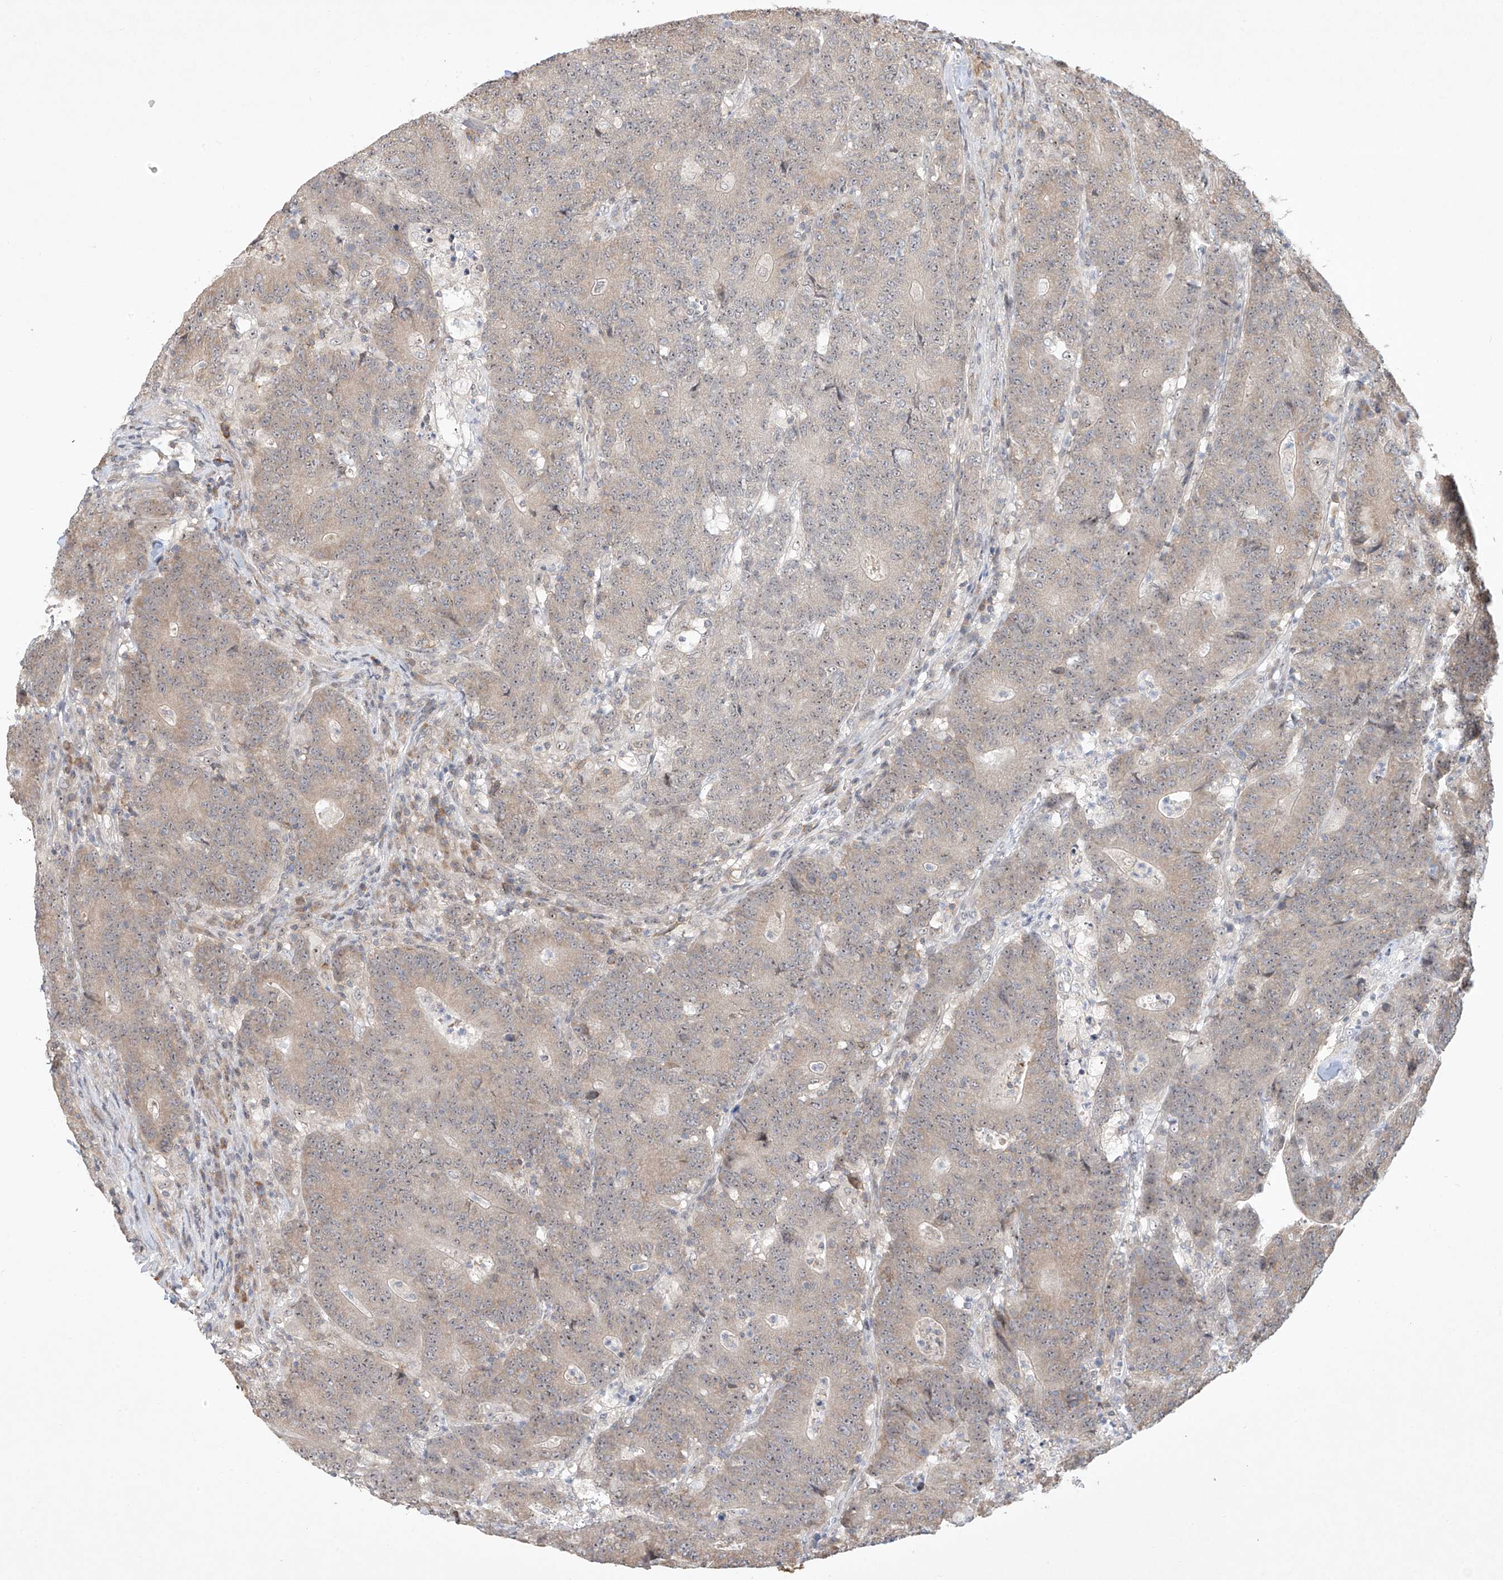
{"staining": {"intensity": "moderate", "quantity": "<25%", "location": "cytoplasmic/membranous"}, "tissue": "colorectal cancer", "cell_type": "Tumor cells", "image_type": "cancer", "snomed": [{"axis": "morphology", "description": "Normal tissue, NOS"}, {"axis": "morphology", "description": "Adenocarcinoma, NOS"}, {"axis": "topography", "description": "Colon"}], "caption": "The image demonstrates immunohistochemical staining of colorectal cancer. There is moderate cytoplasmic/membranous expression is present in about <25% of tumor cells.", "gene": "TASP1", "patient": {"sex": "female", "age": 75}}